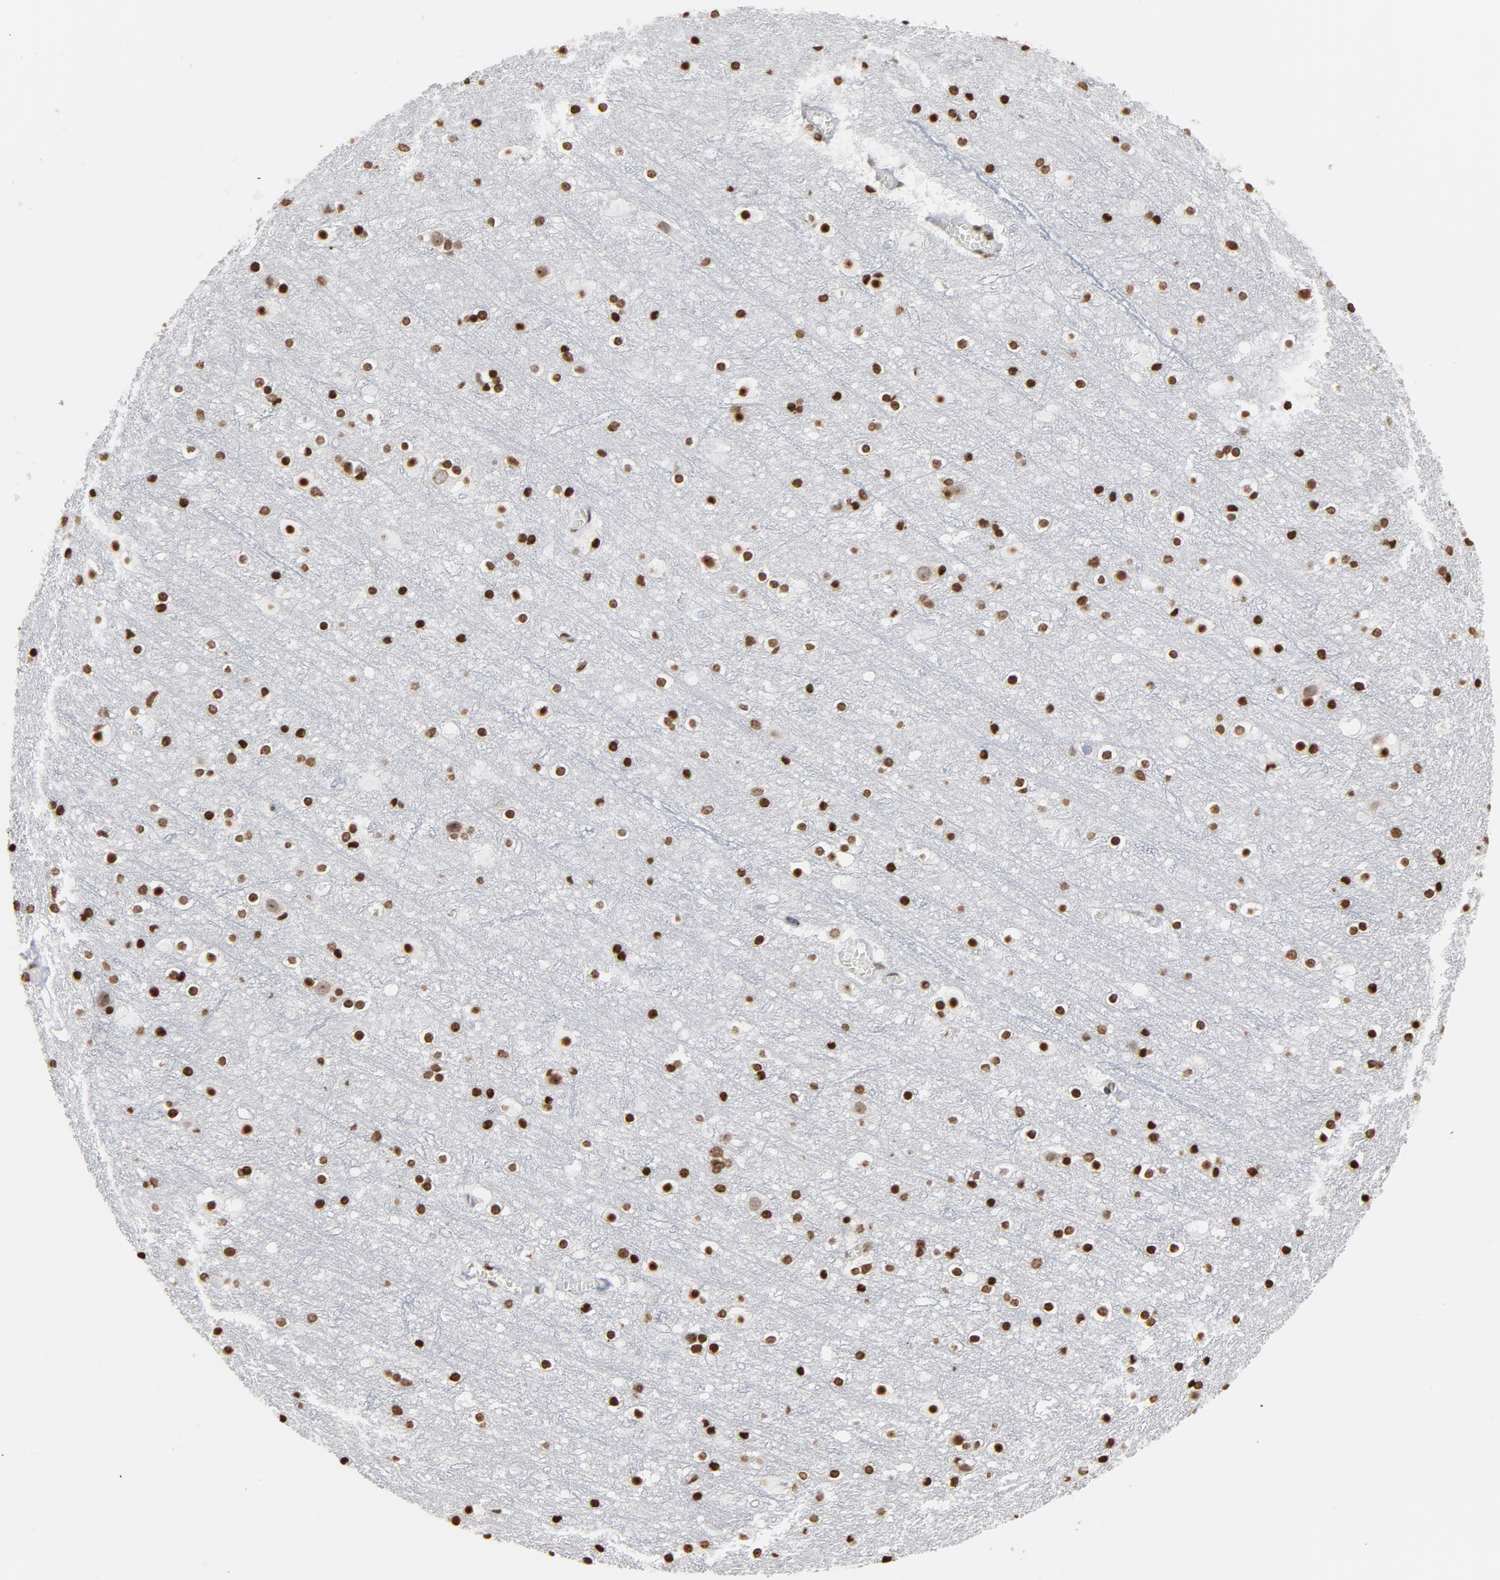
{"staining": {"intensity": "moderate", "quantity": ">75%", "location": "nuclear"}, "tissue": "cerebral cortex", "cell_type": "Endothelial cells", "image_type": "normal", "snomed": [{"axis": "morphology", "description": "Normal tissue, NOS"}, {"axis": "topography", "description": "Cerebral cortex"}], "caption": "A high-resolution photomicrograph shows immunohistochemistry staining of benign cerebral cortex, which shows moderate nuclear positivity in approximately >75% of endothelial cells.", "gene": "H2AC12", "patient": {"sex": "male", "age": 45}}